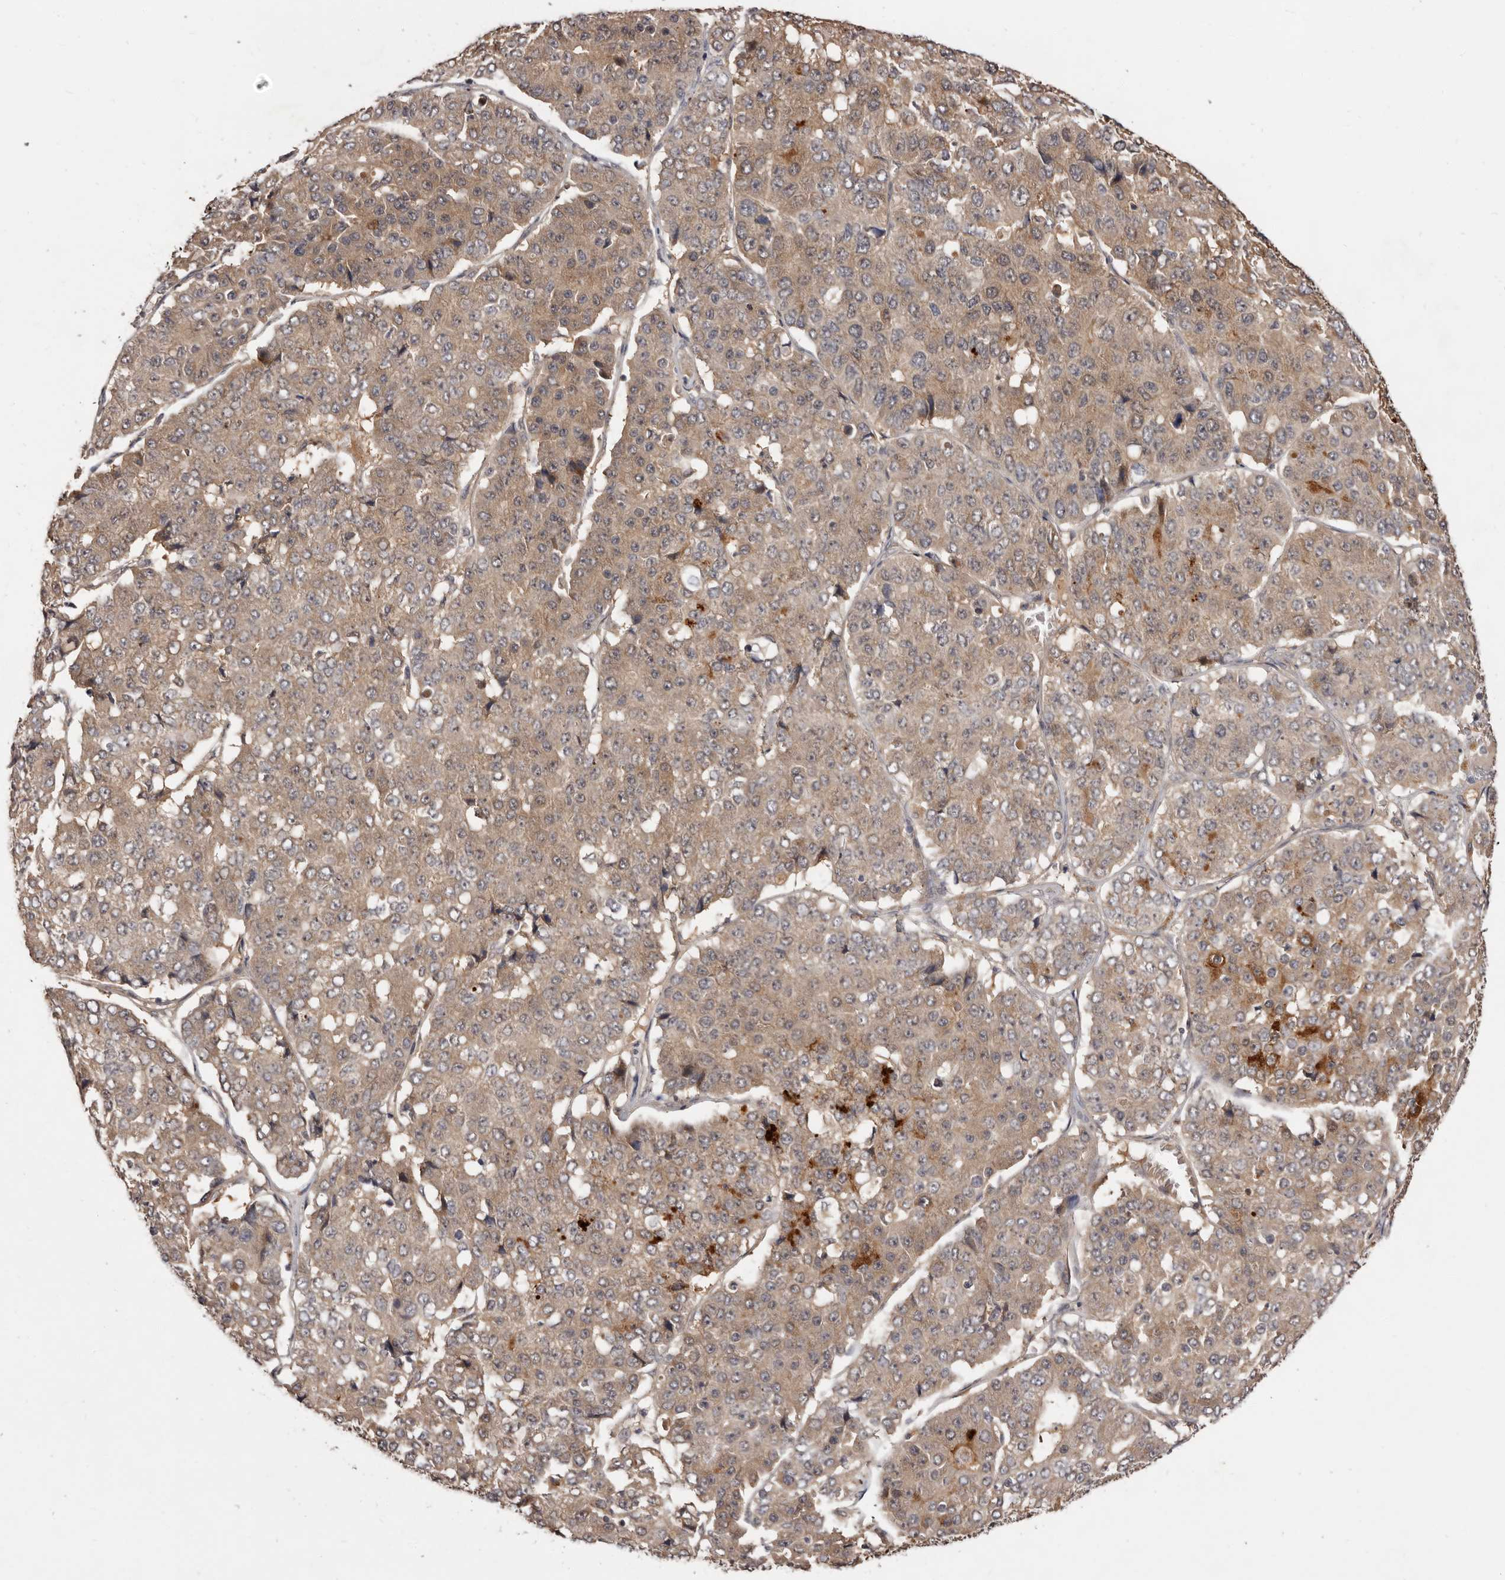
{"staining": {"intensity": "moderate", "quantity": ">75%", "location": "cytoplasmic/membranous"}, "tissue": "pancreatic cancer", "cell_type": "Tumor cells", "image_type": "cancer", "snomed": [{"axis": "morphology", "description": "Adenocarcinoma, NOS"}, {"axis": "topography", "description": "Pancreas"}], "caption": "Pancreatic adenocarcinoma tissue demonstrates moderate cytoplasmic/membranous expression in about >75% of tumor cells, visualized by immunohistochemistry.", "gene": "INAVA", "patient": {"sex": "male", "age": 50}}